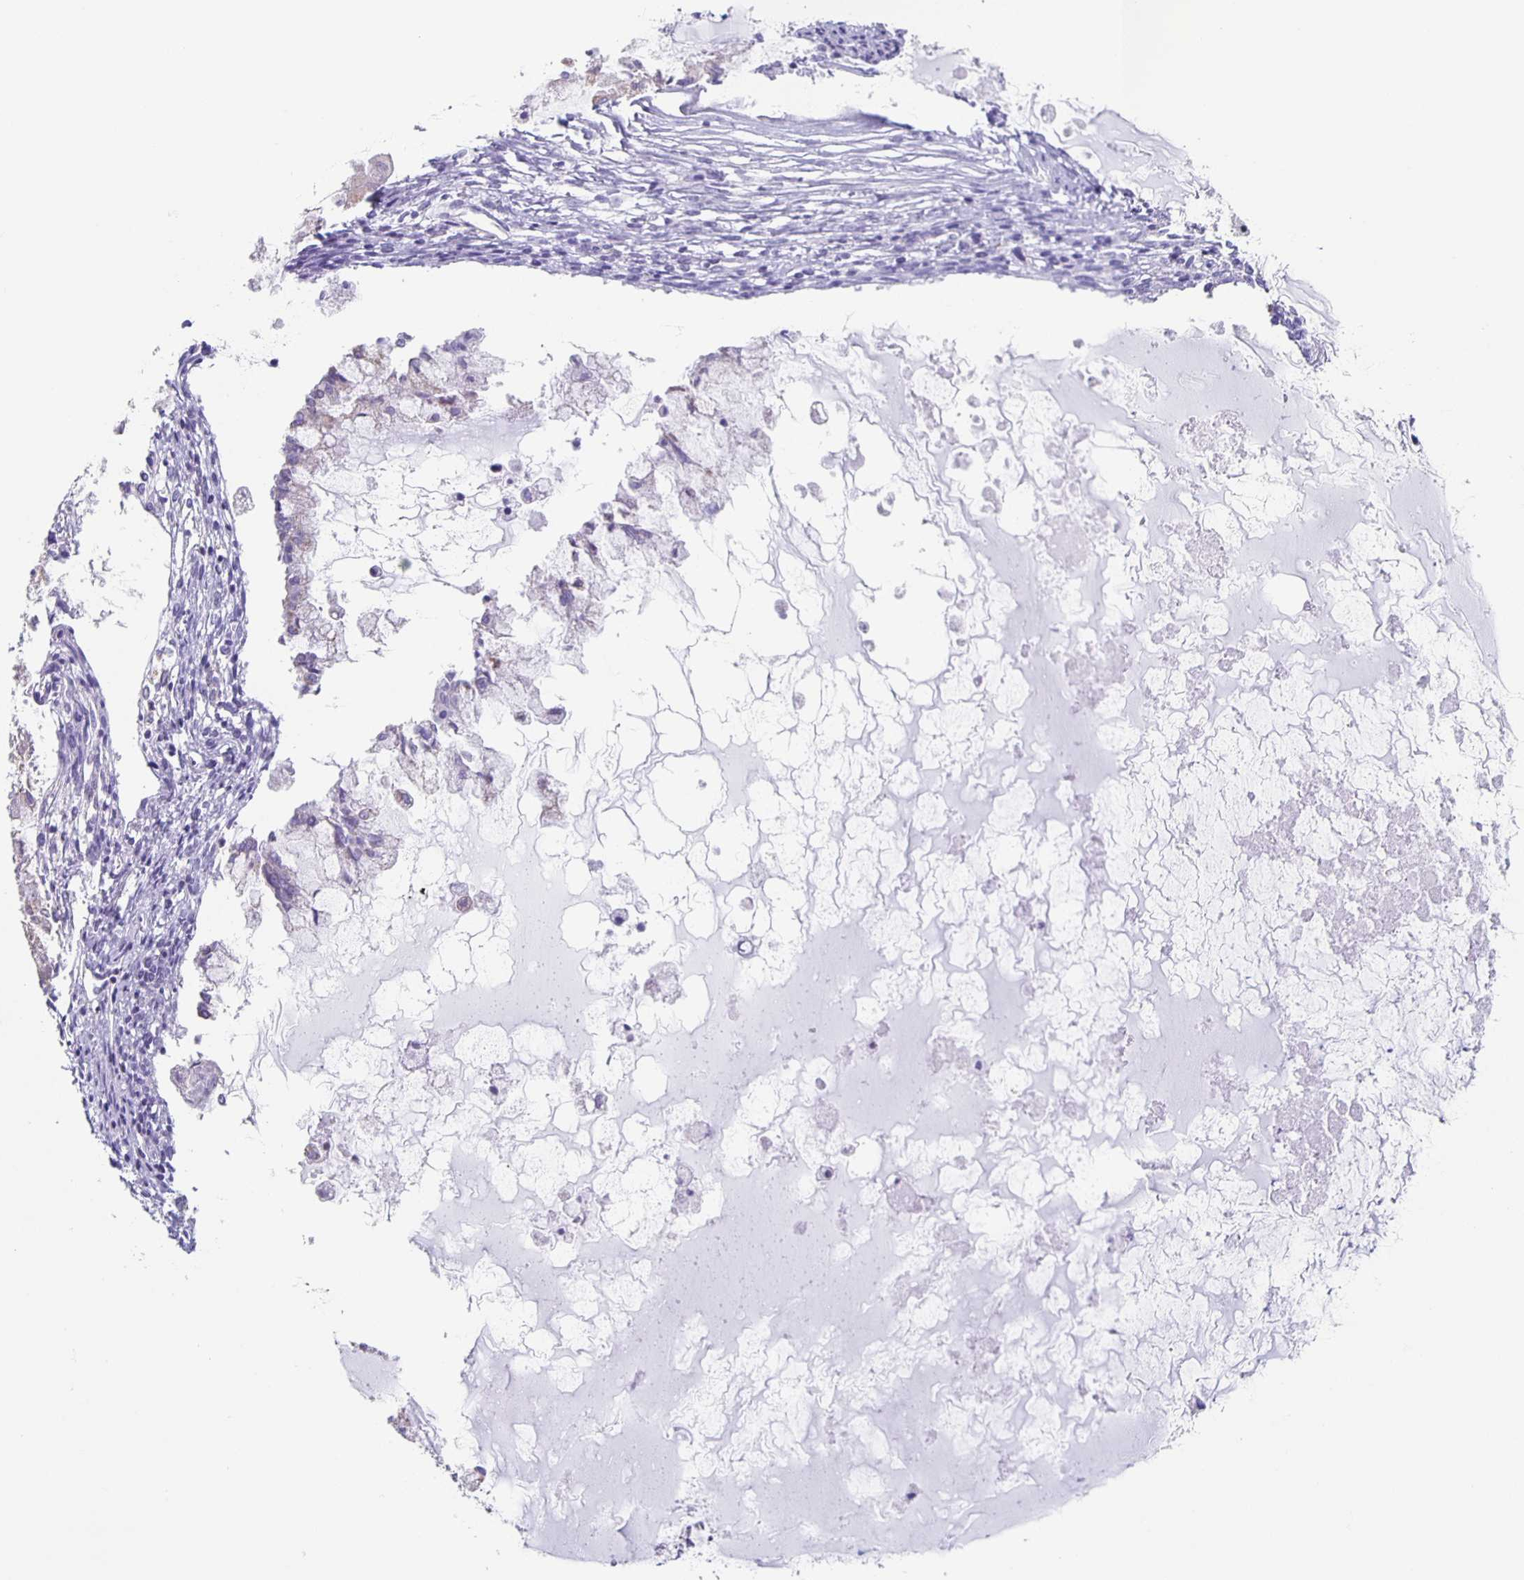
{"staining": {"intensity": "negative", "quantity": "none", "location": "none"}, "tissue": "ovarian cancer", "cell_type": "Tumor cells", "image_type": "cancer", "snomed": [{"axis": "morphology", "description": "Cystadenocarcinoma, mucinous, NOS"}, {"axis": "topography", "description": "Ovary"}], "caption": "An IHC photomicrograph of ovarian mucinous cystadenocarcinoma is shown. There is no staining in tumor cells of ovarian mucinous cystadenocarcinoma.", "gene": "TPPP", "patient": {"sex": "female", "age": 34}}